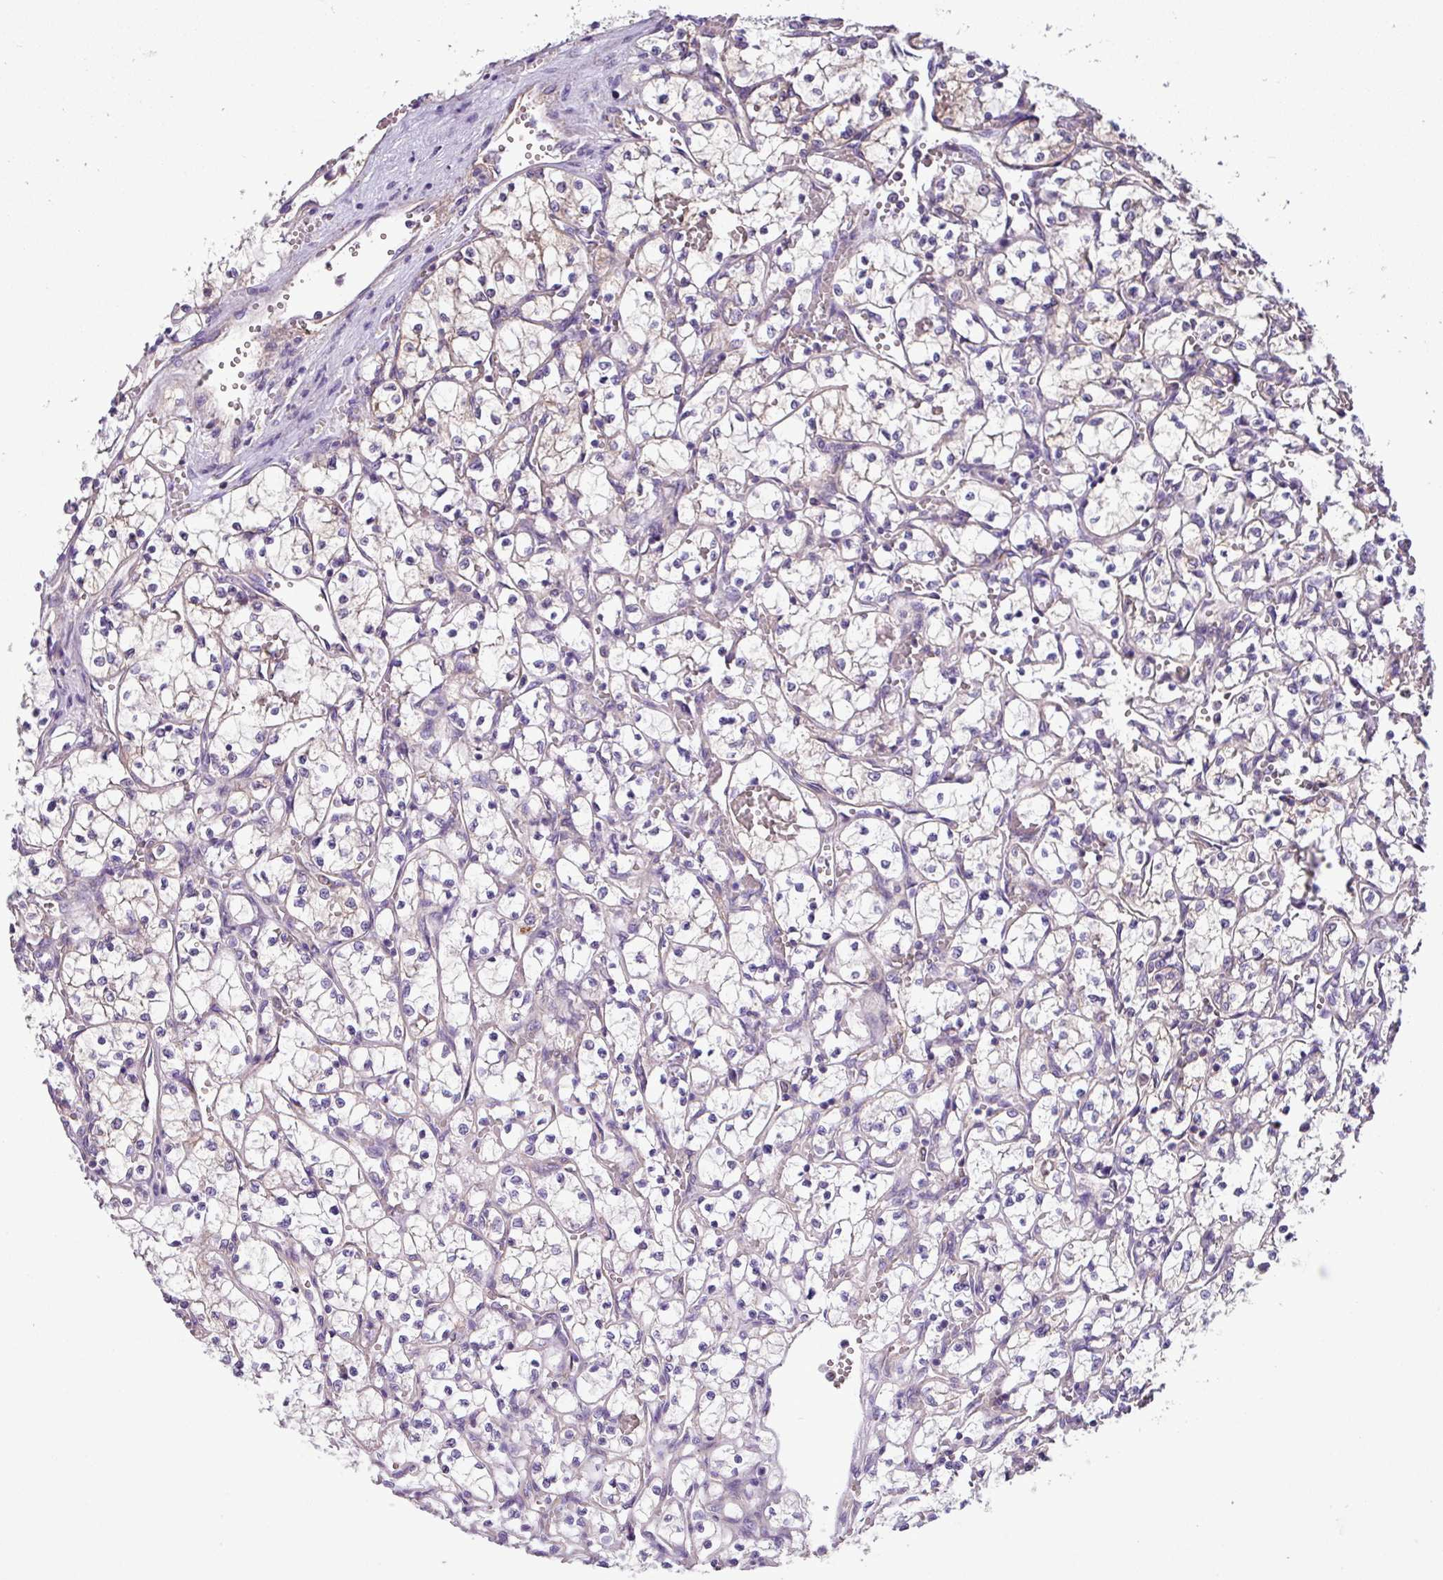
{"staining": {"intensity": "negative", "quantity": "none", "location": "none"}, "tissue": "renal cancer", "cell_type": "Tumor cells", "image_type": "cancer", "snomed": [{"axis": "morphology", "description": "Adenocarcinoma, NOS"}, {"axis": "topography", "description": "Kidney"}], "caption": "Tumor cells are negative for protein expression in human renal adenocarcinoma.", "gene": "SLC23A2", "patient": {"sex": "female", "age": 69}}